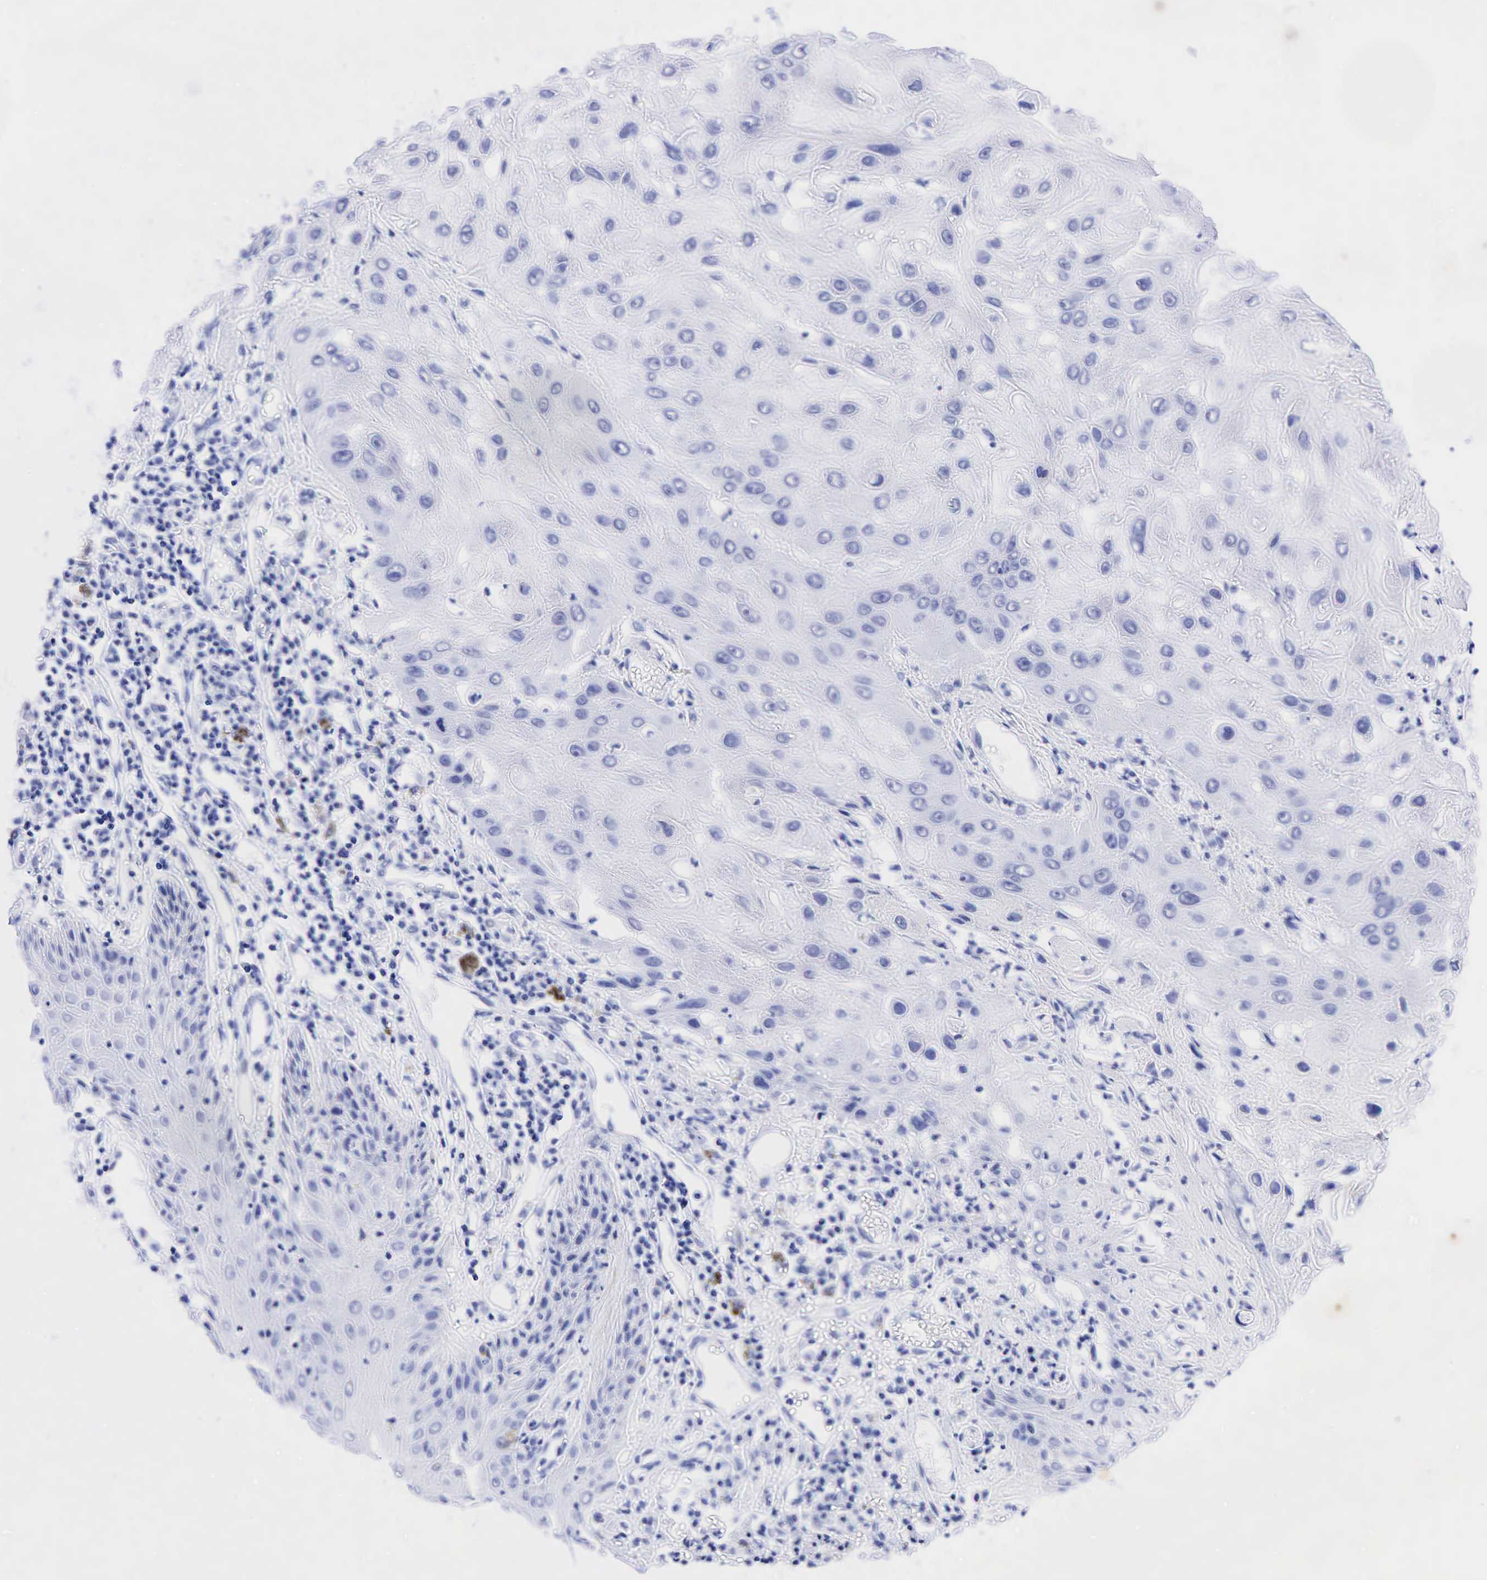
{"staining": {"intensity": "negative", "quantity": "none", "location": "none"}, "tissue": "skin cancer", "cell_type": "Tumor cells", "image_type": "cancer", "snomed": [{"axis": "morphology", "description": "Squamous cell carcinoma, NOS"}, {"axis": "topography", "description": "Skin"}, {"axis": "topography", "description": "Anal"}], "caption": "Photomicrograph shows no significant protein expression in tumor cells of squamous cell carcinoma (skin).", "gene": "CHGA", "patient": {"sex": "male", "age": 61}}